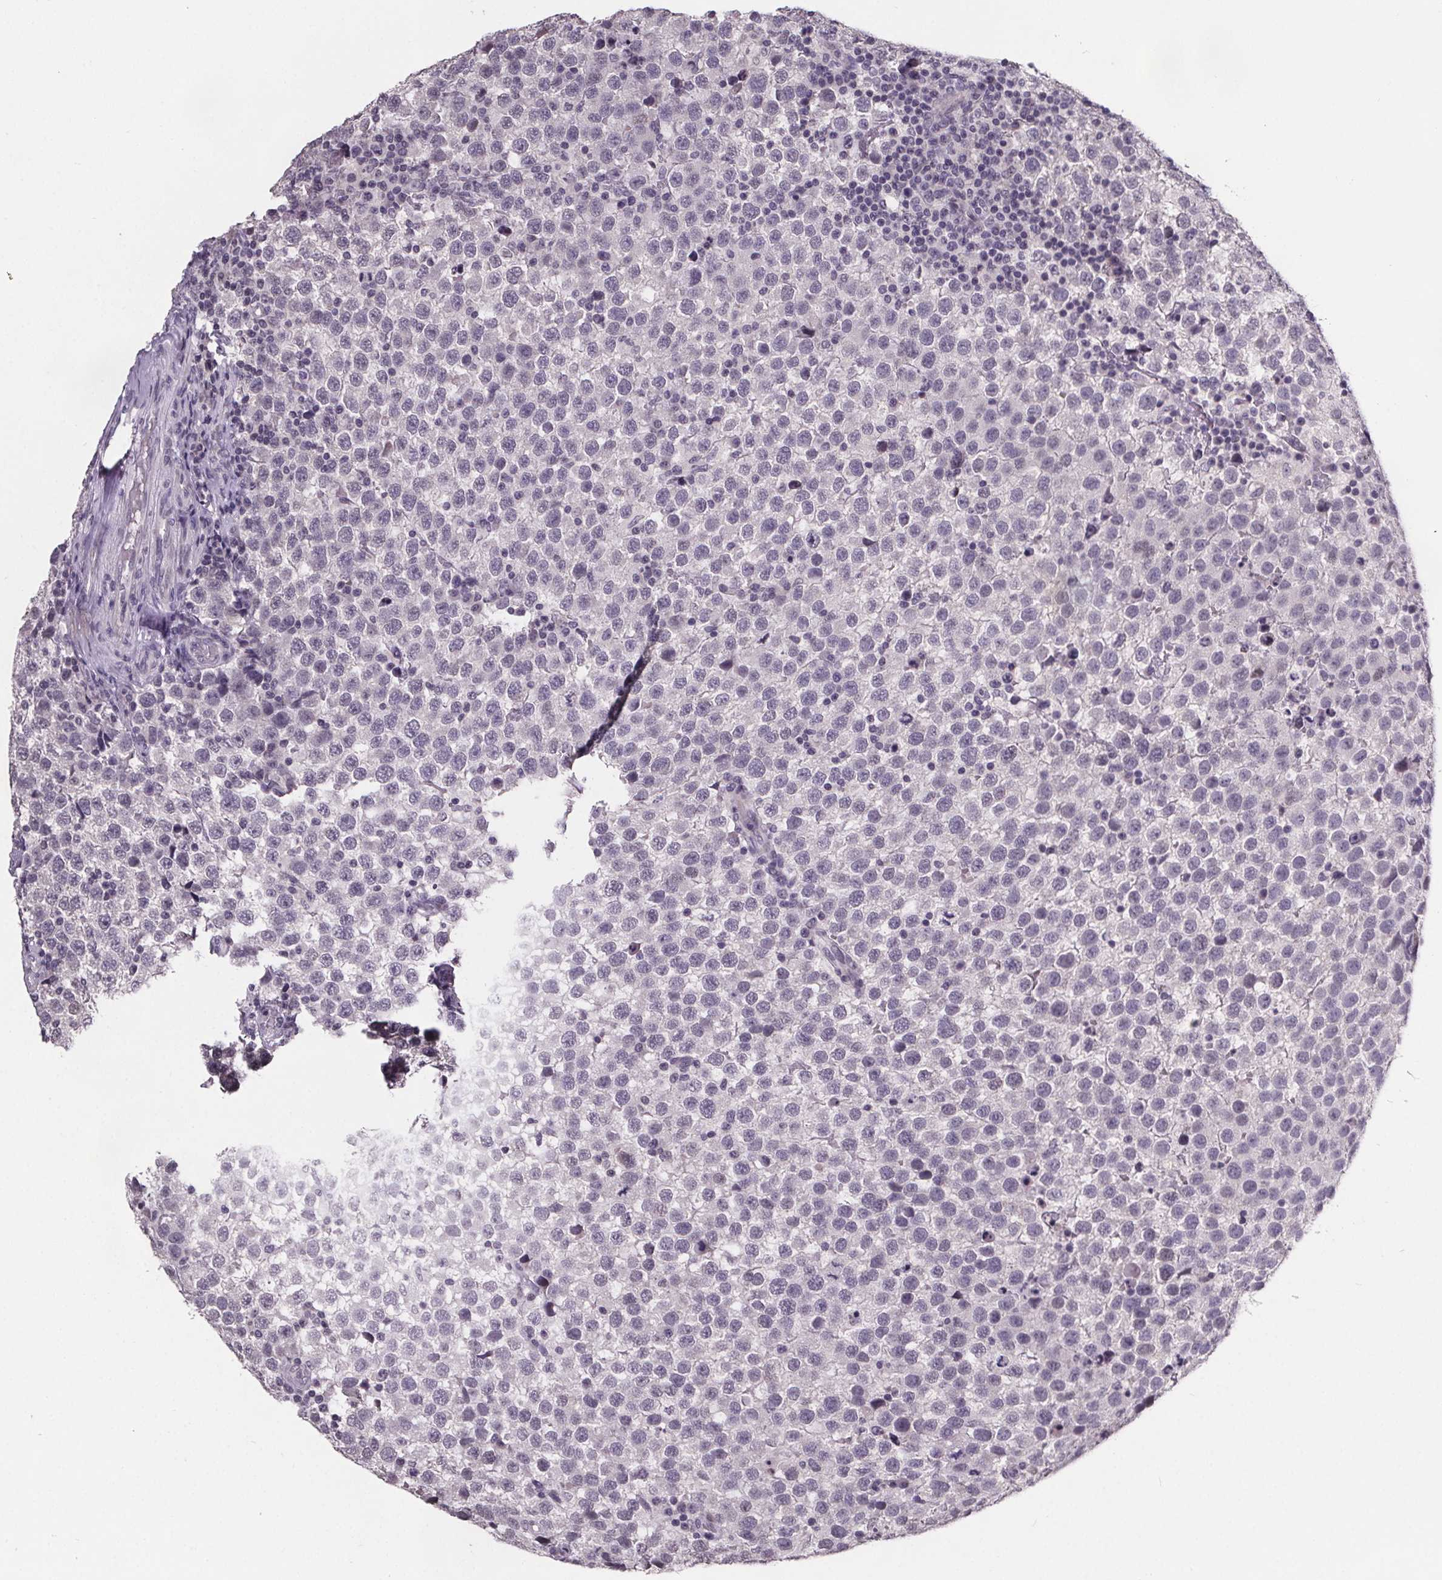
{"staining": {"intensity": "negative", "quantity": "none", "location": "none"}, "tissue": "testis cancer", "cell_type": "Tumor cells", "image_type": "cancer", "snomed": [{"axis": "morphology", "description": "Seminoma, NOS"}, {"axis": "topography", "description": "Testis"}], "caption": "Human testis cancer (seminoma) stained for a protein using immunohistochemistry (IHC) displays no expression in tumor cells.", "gene": "NKX6-1", "patient": {"sex": "male", "age": 34}}